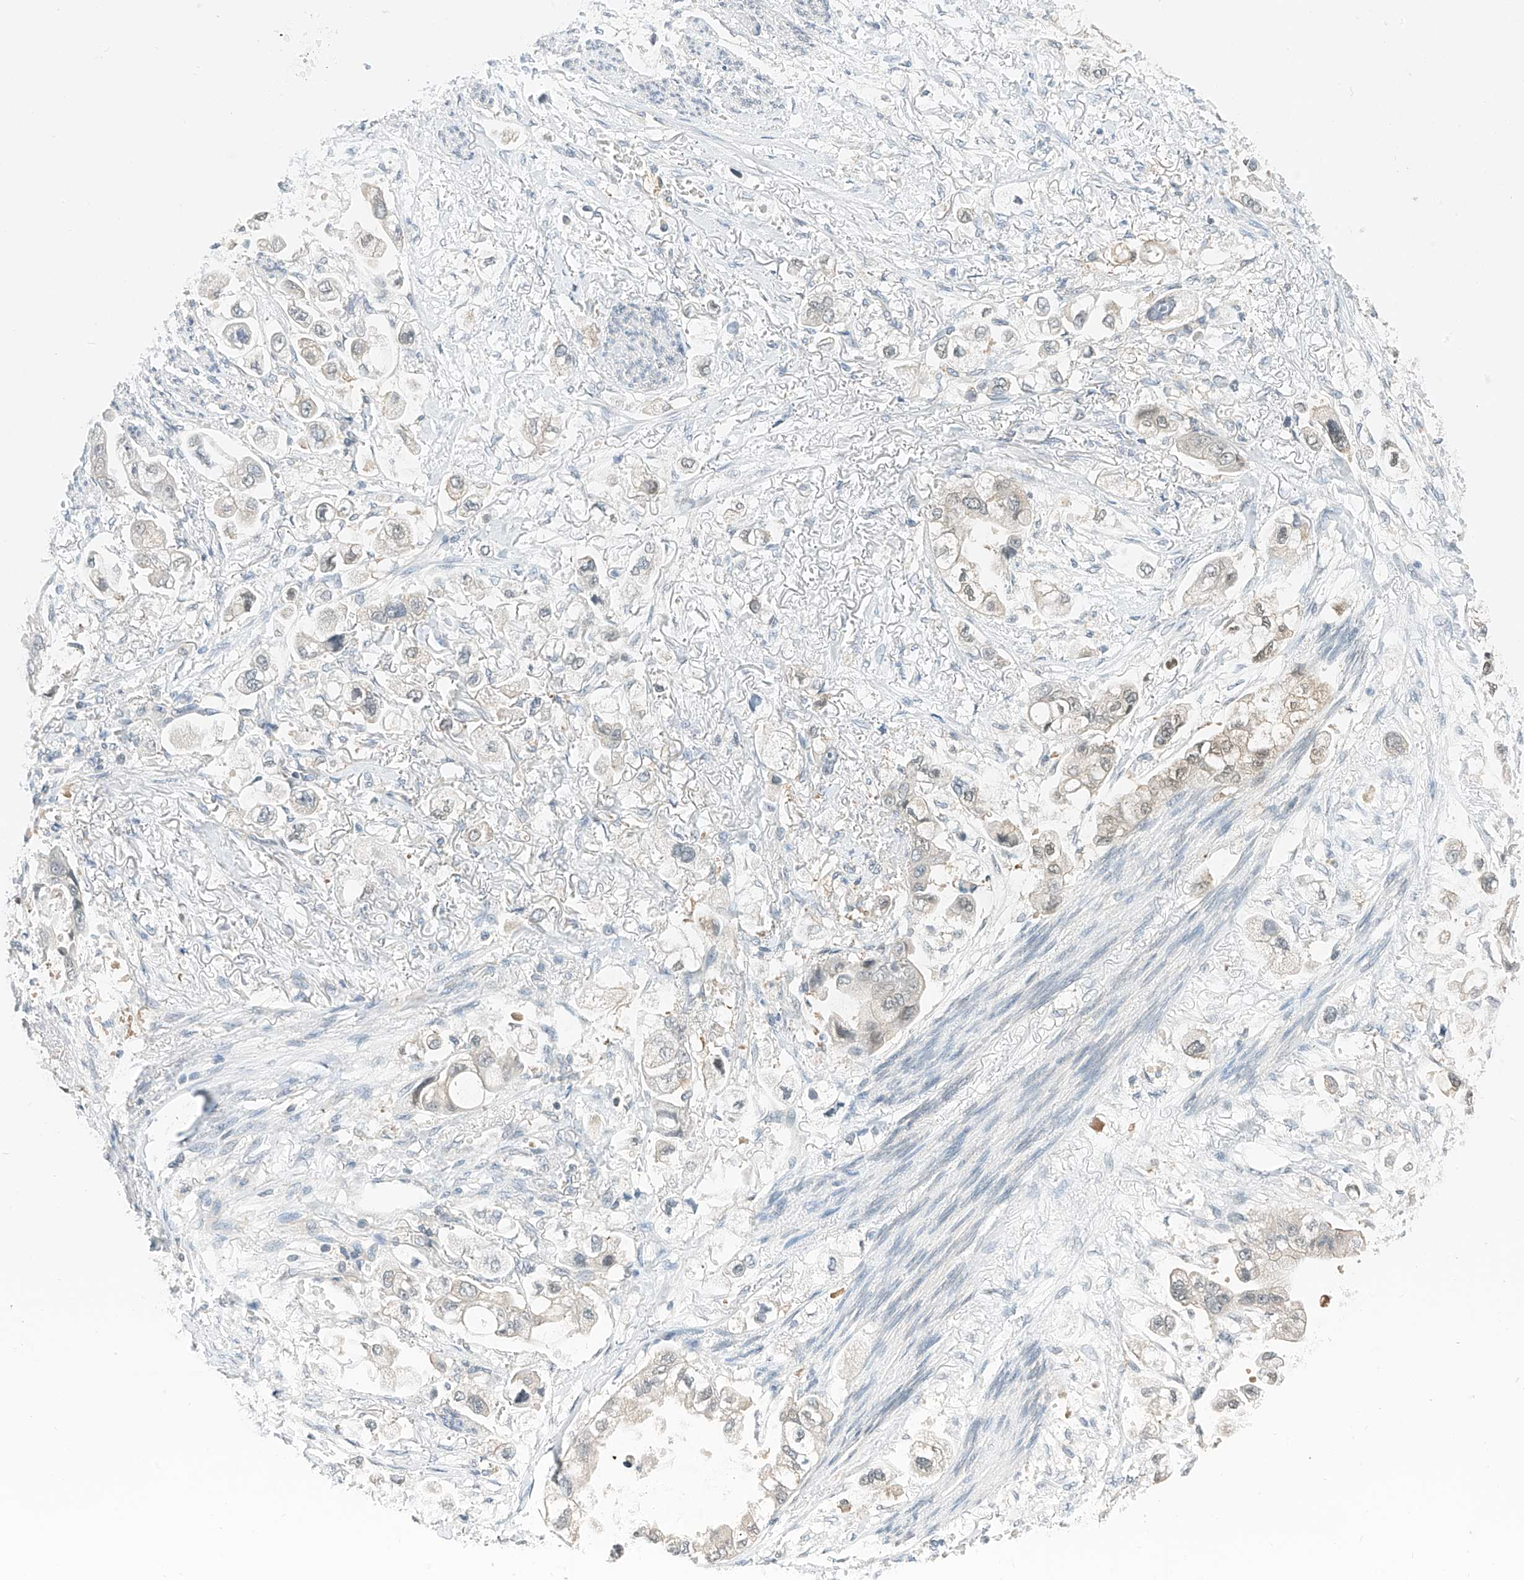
{"staining": {"intensity": "weak", "quantity": "<25%", "location": "cytoplasmic/membranous"}, "tissue": "stomach cancer", "cell_type": "Tumor cells", "image_type": "cancer", "snomed": [{"axis": "morphology", "description": "Adenocarcinoma, NOS"}, {"axis": "topography", "description": "Stomach"}], "caption": "Immunohistochemical staining of human stomach cancer exhibits no significant staining in tumor cells.", "gene": "PPA2", "patient": {"sex": "male", "age": 62}}